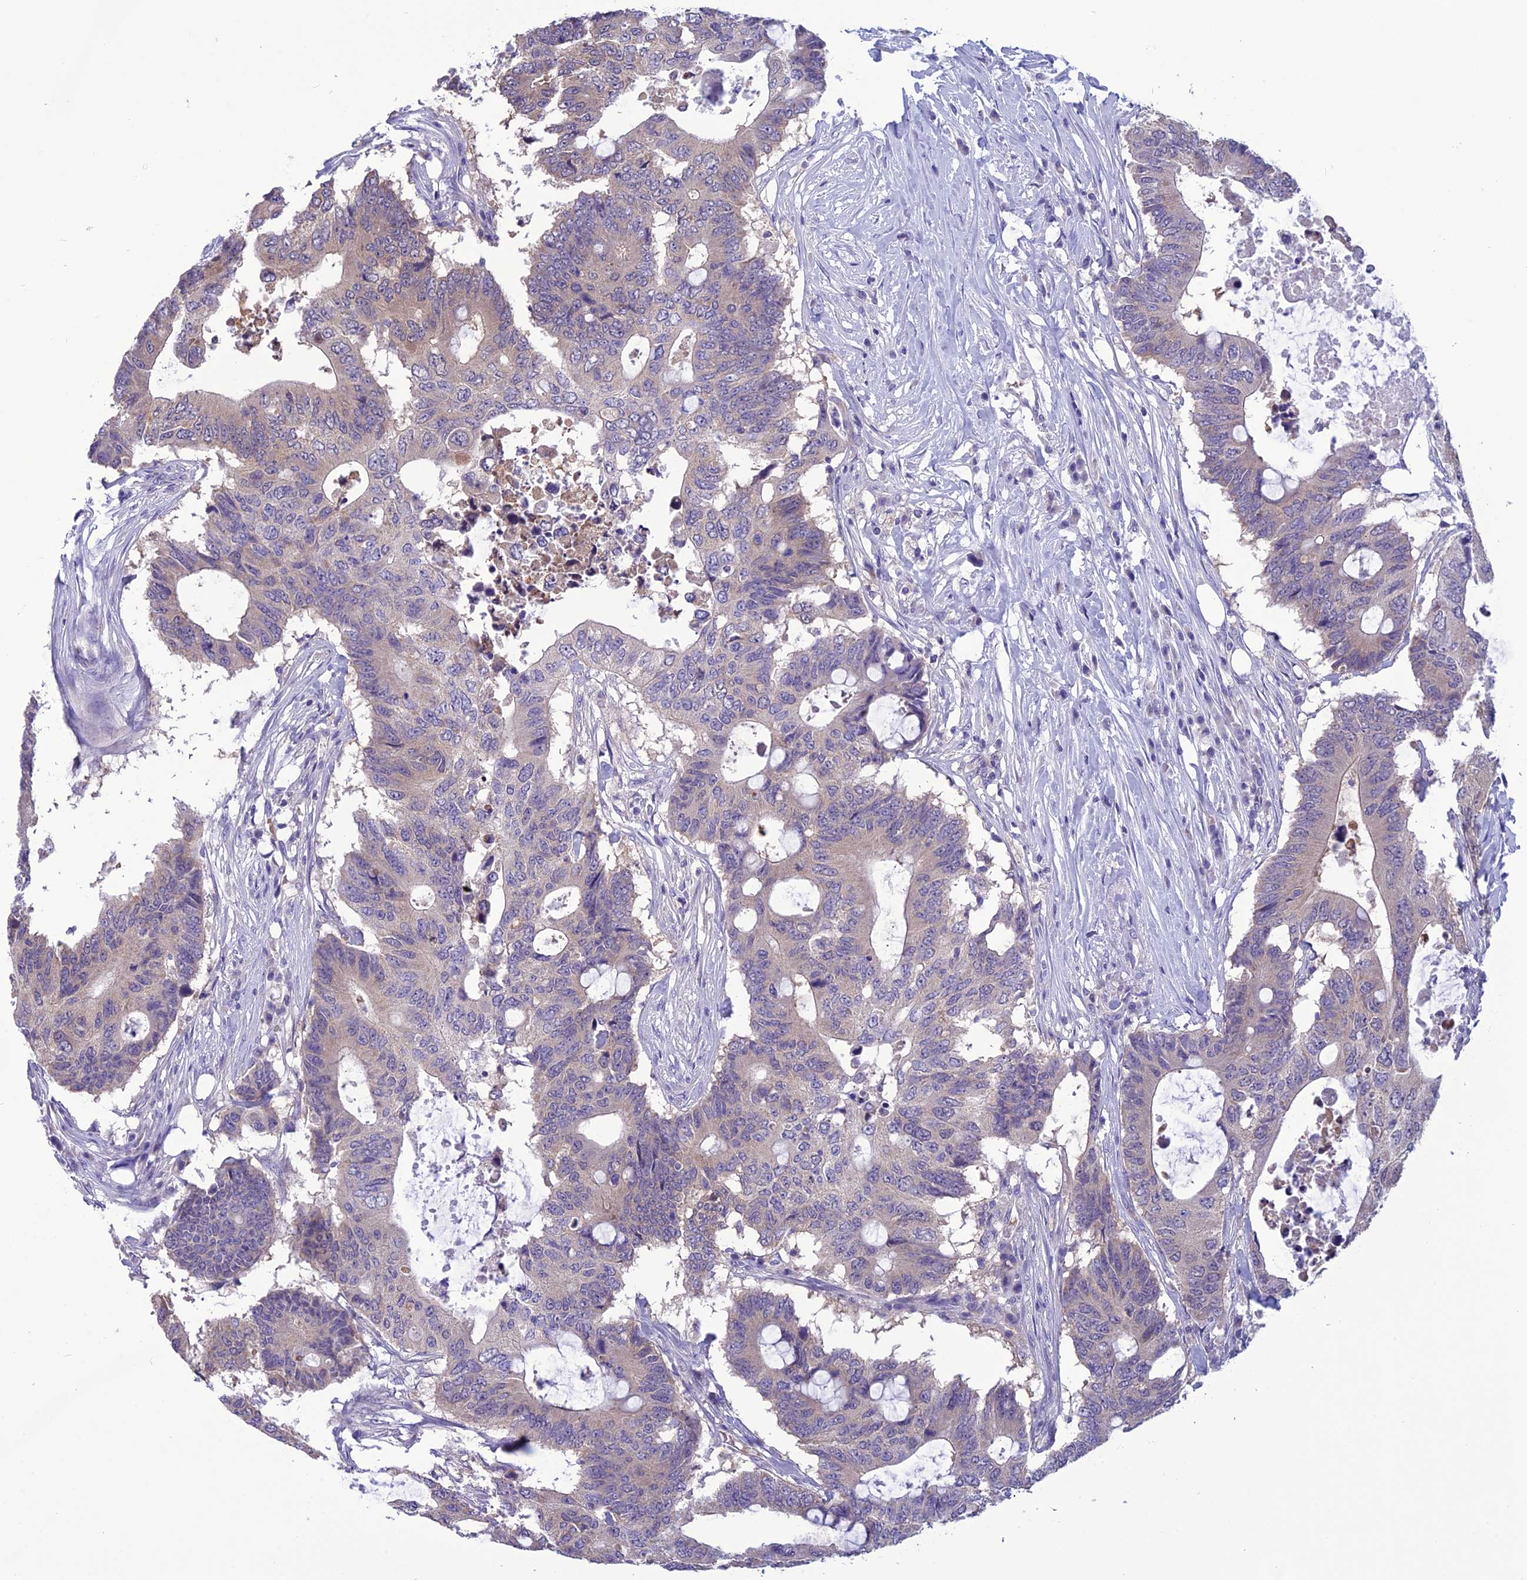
{"staining": {"intensity": "negative", "quantity": "none", "location": "none"}, "tissue": "colorectal cancer", "cell_type": "Tumor cells", "image_type": "cancer", "snomed": [{"axis": "morphology", "description": "Adenocarcinoma, NOS"}, {"axis": "topography", "description": "Colon"}], "caption": "An image of adenocarcinoma (colorectal) stained for a protein reveals no brown staining in tumor cells.", "gene": "PSMF1", "patient": {"sex": "male", "age": 71}}